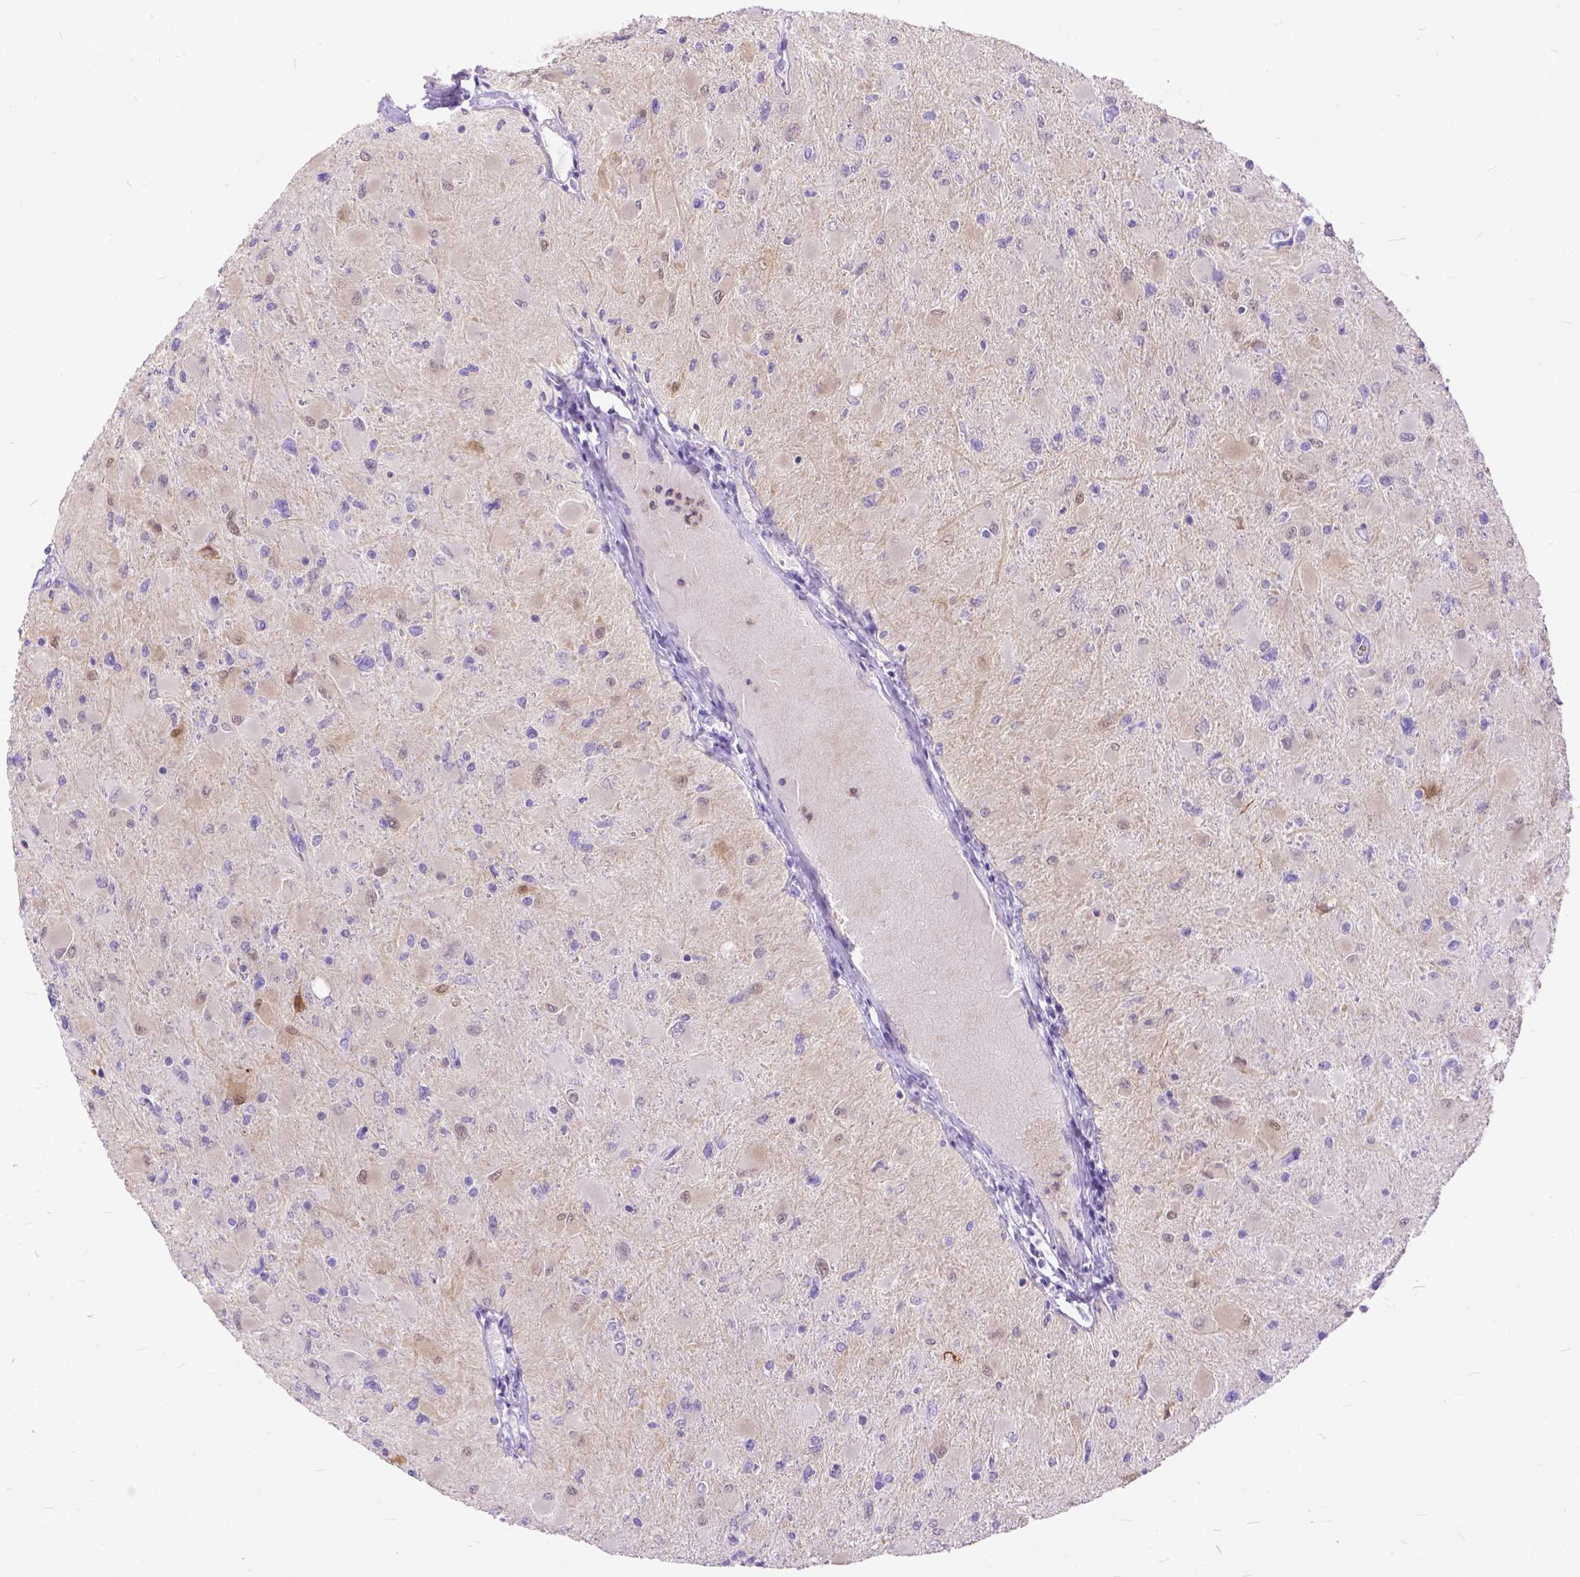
{"staining": {"intensity": "weak", "quantity": "<25%", "location": "cytoplasmic/membranous,nuclear"}, "tissue": "glioma", "cell_type": "Tumor cells", "image_type": "cancer", "snomed": [{"axis": "morphology", "description": "Glioma, malignant, High grade"}, {"axis": "topography", "description": "Cerebral cortex"}], "caption": "High magnification brightfield microscopy of glioma stained with DAB (brown) and counterstained with hematoxylin (blue): tumor cells show no significant expression. Nuclei are stained in blue.", "gene": "TMEM169", "patient": {"sex": "female", "age": 36}}